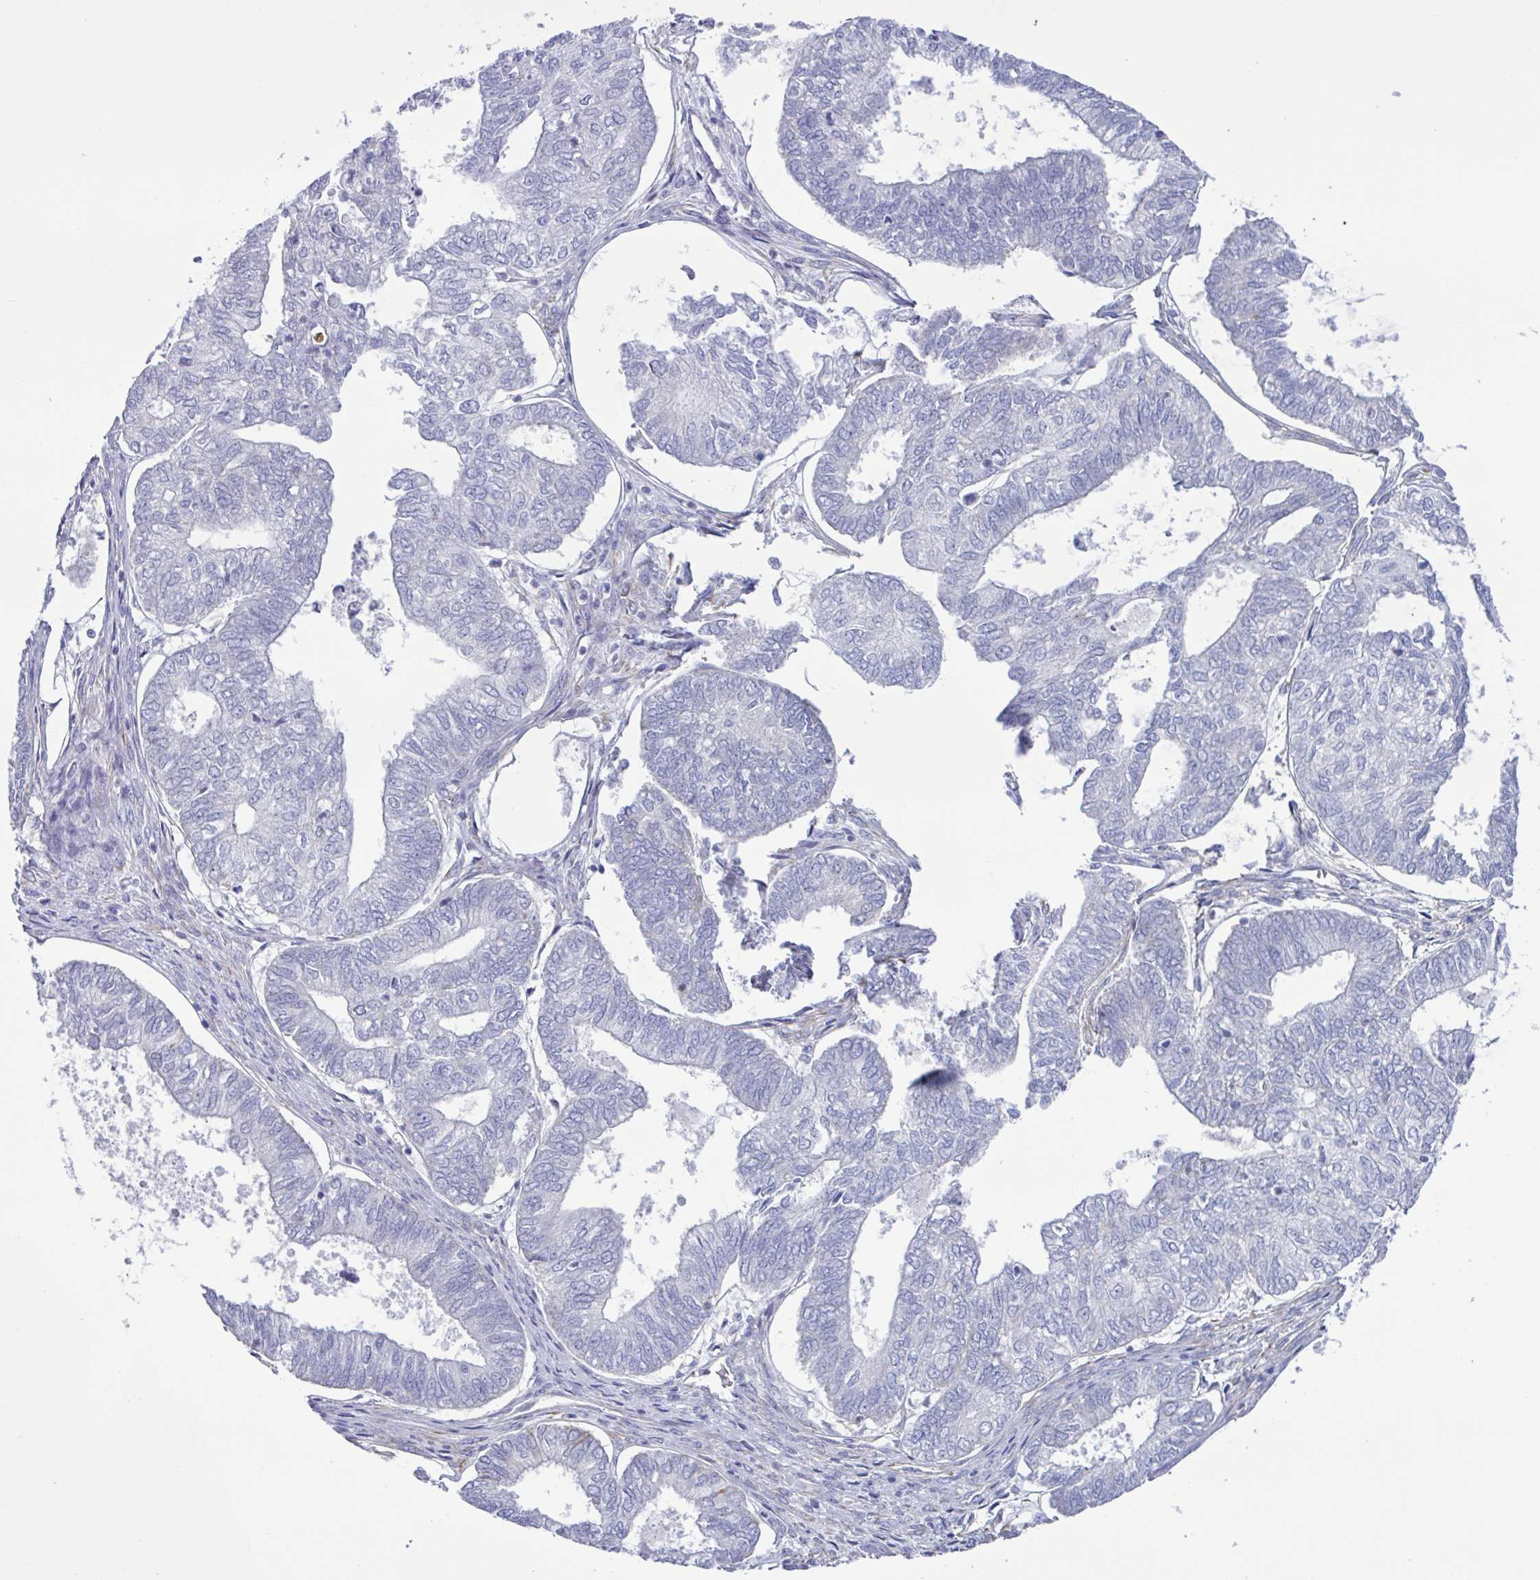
{"staining": {"intensity": "negative", "quantity": "none", "location": "none"}, "tissue": "ovarian cancer", "cell_type": "Tumor cells", "image_type": "cancer", "snomed": [{"axis": "morphology", "description": "Carcinoma, endometroid"}, {"axis": "topography", "description": "Ovary"}], "caption": "Image shows no significant protein positivity in tumor cells of ovarian endometroid carcinoma.", "gene": "TMEM86B", "patient": {"sex": "female", "age": 64}}